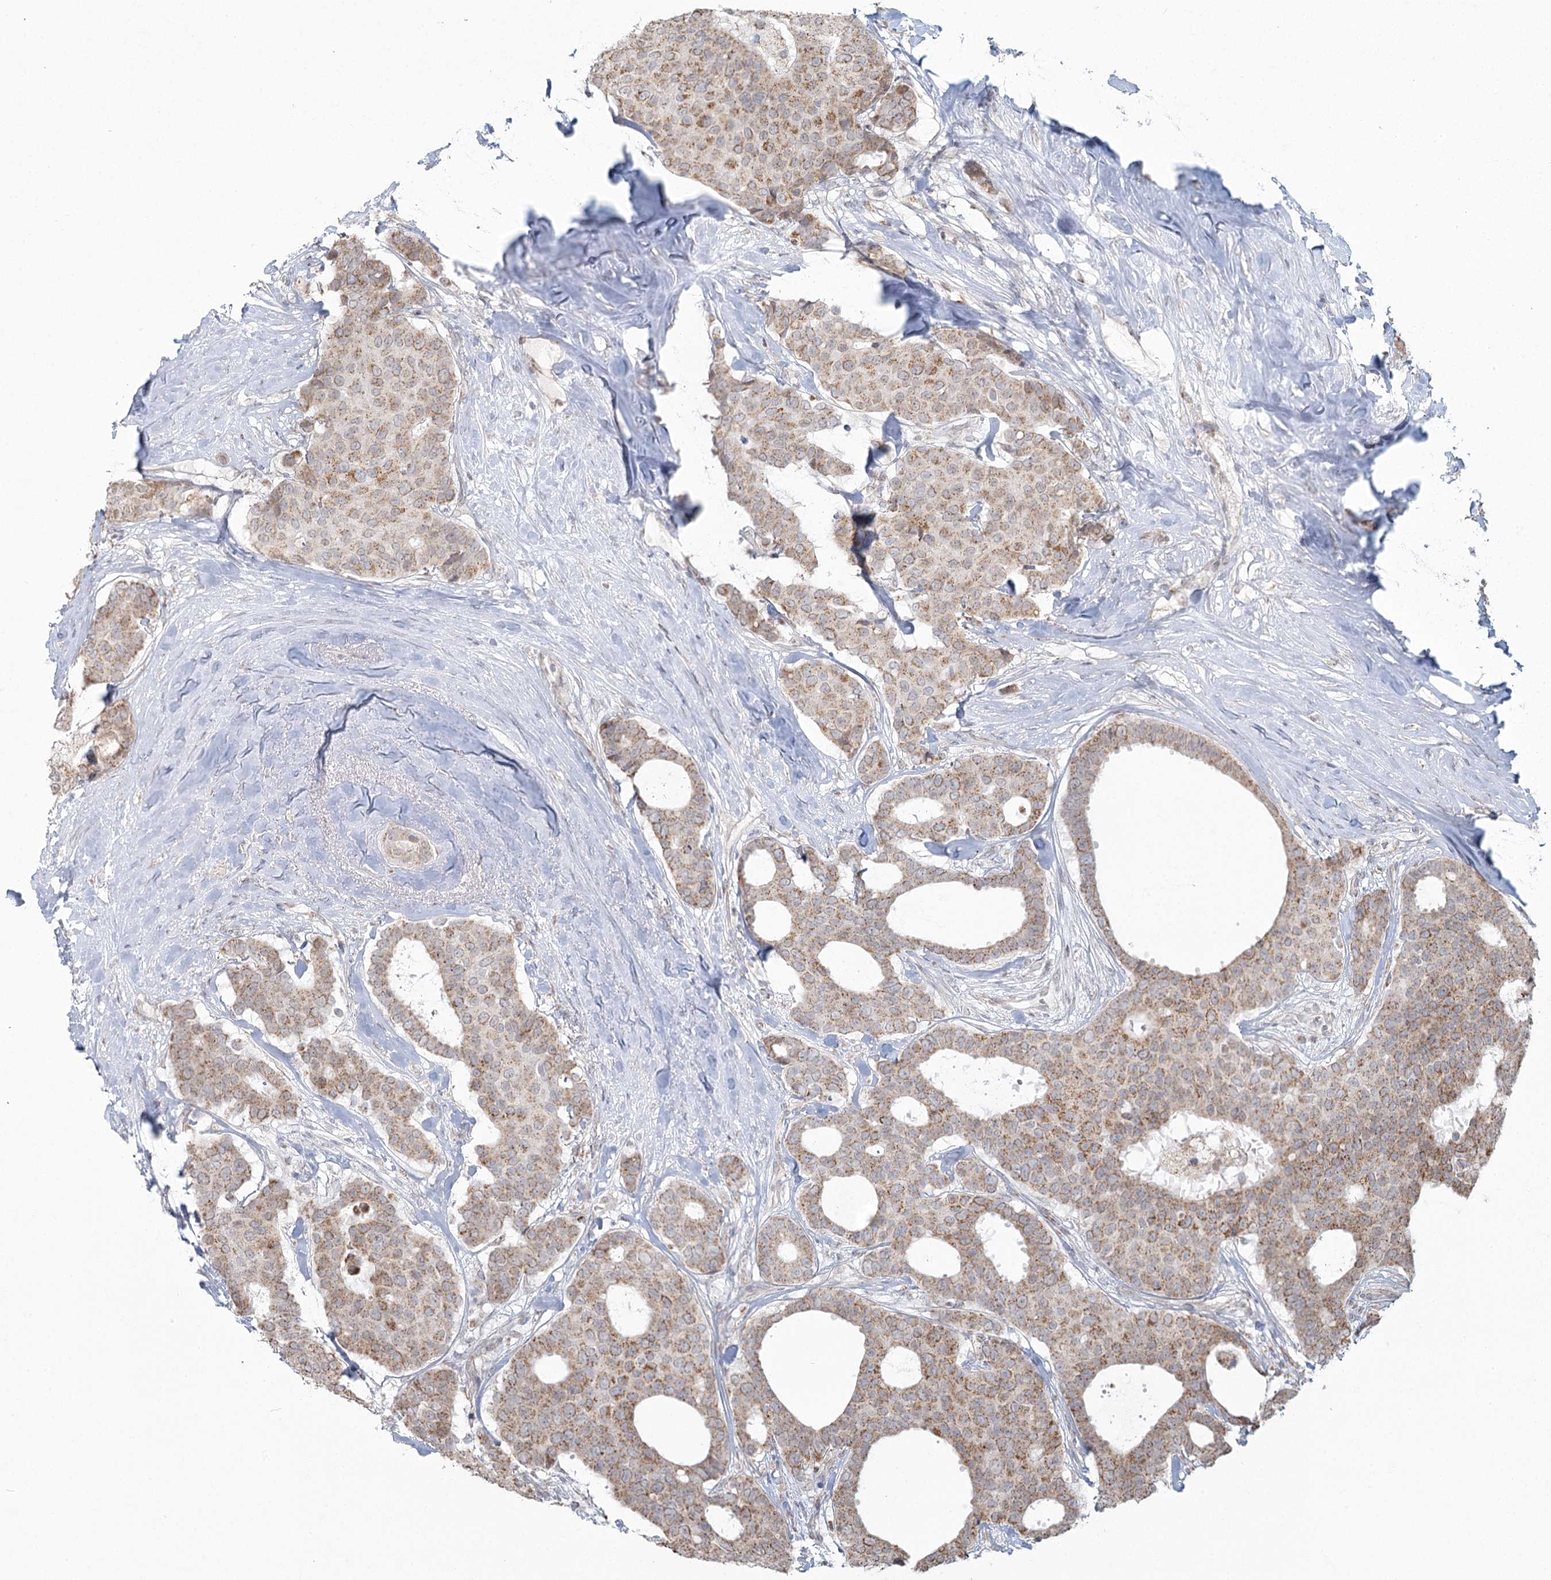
{"staining": {"intensity": "moderate", "quantity": ">75%", "location": "cytoplasmic/membranous"}, "tissue": "breast cancer", "cell_type": "Tumor cells", "image_type": "cancer", "snomed": [{"axis": "morphology", "description": "Duct carcinoma"}, {"axis": "topography", "description": "Breast"}], "caption": "Immunohistochemical staining of breast cancer exhibits moderate cytoplasmic/membranous protein expression in about >75% of tumor cells.", "gene": "LACTB", "patient": {"sex": "female", "age": 75}}